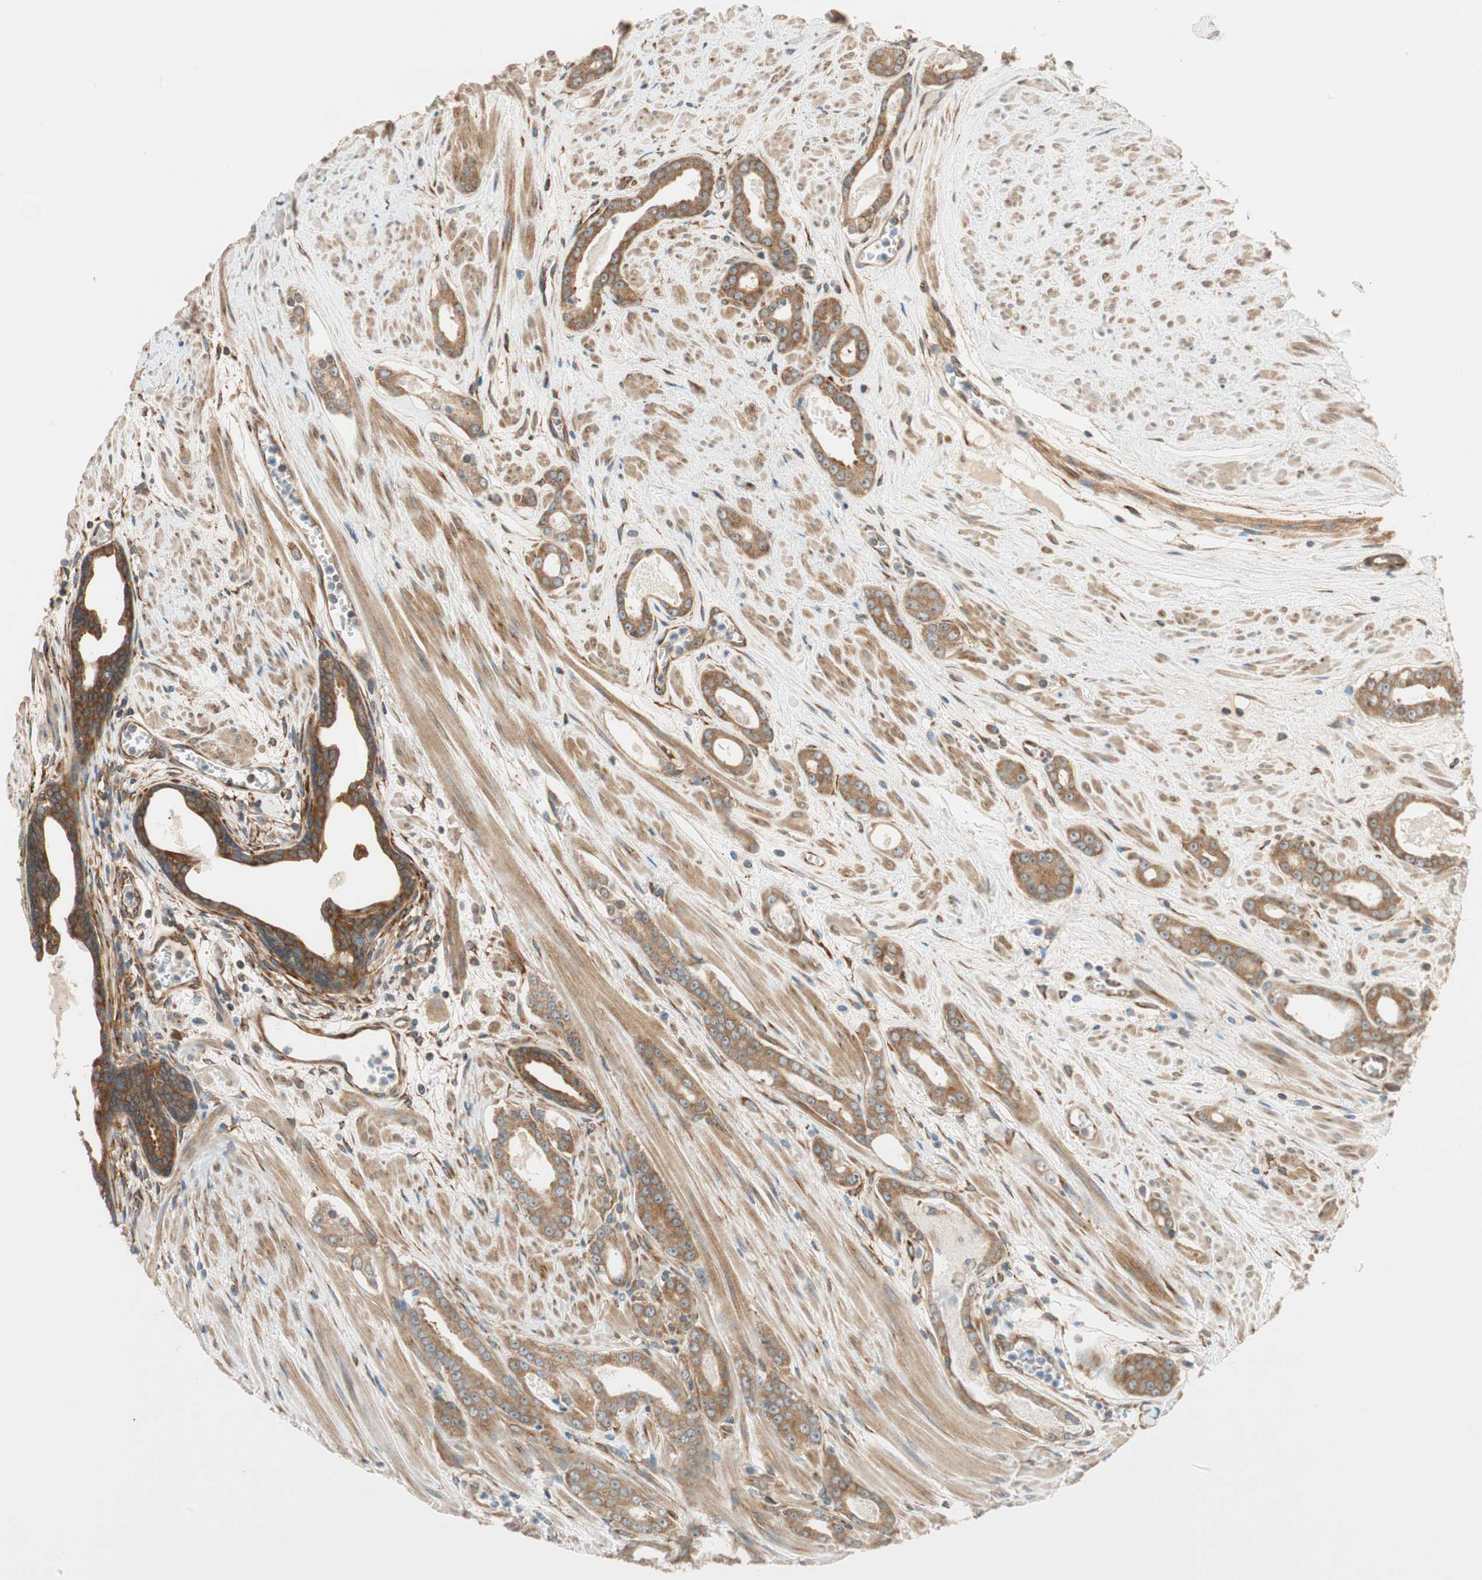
{"staining": {"intensity": "moderate", "quantity": ">75%", "location": "cytoplasmic/membranous"}, "tissue": "prostate cancer", "cell_type": "Tumor cells", "image_type": "cancer", "snomed": [{"axis": "morphology", "description": "Adenocarcinoma, Low grade"}, {"axis": "topography", "description": "Prostate"}], "caption": "Prostate cancer stained for a protein exhibits moderate cytoplasmic/membranous positivity in tumor cells. (DAB = brown stain, brightfield microscopy at high magnification).", "gene": "WASL", "patient": {"sex": "male", "age": 57}}